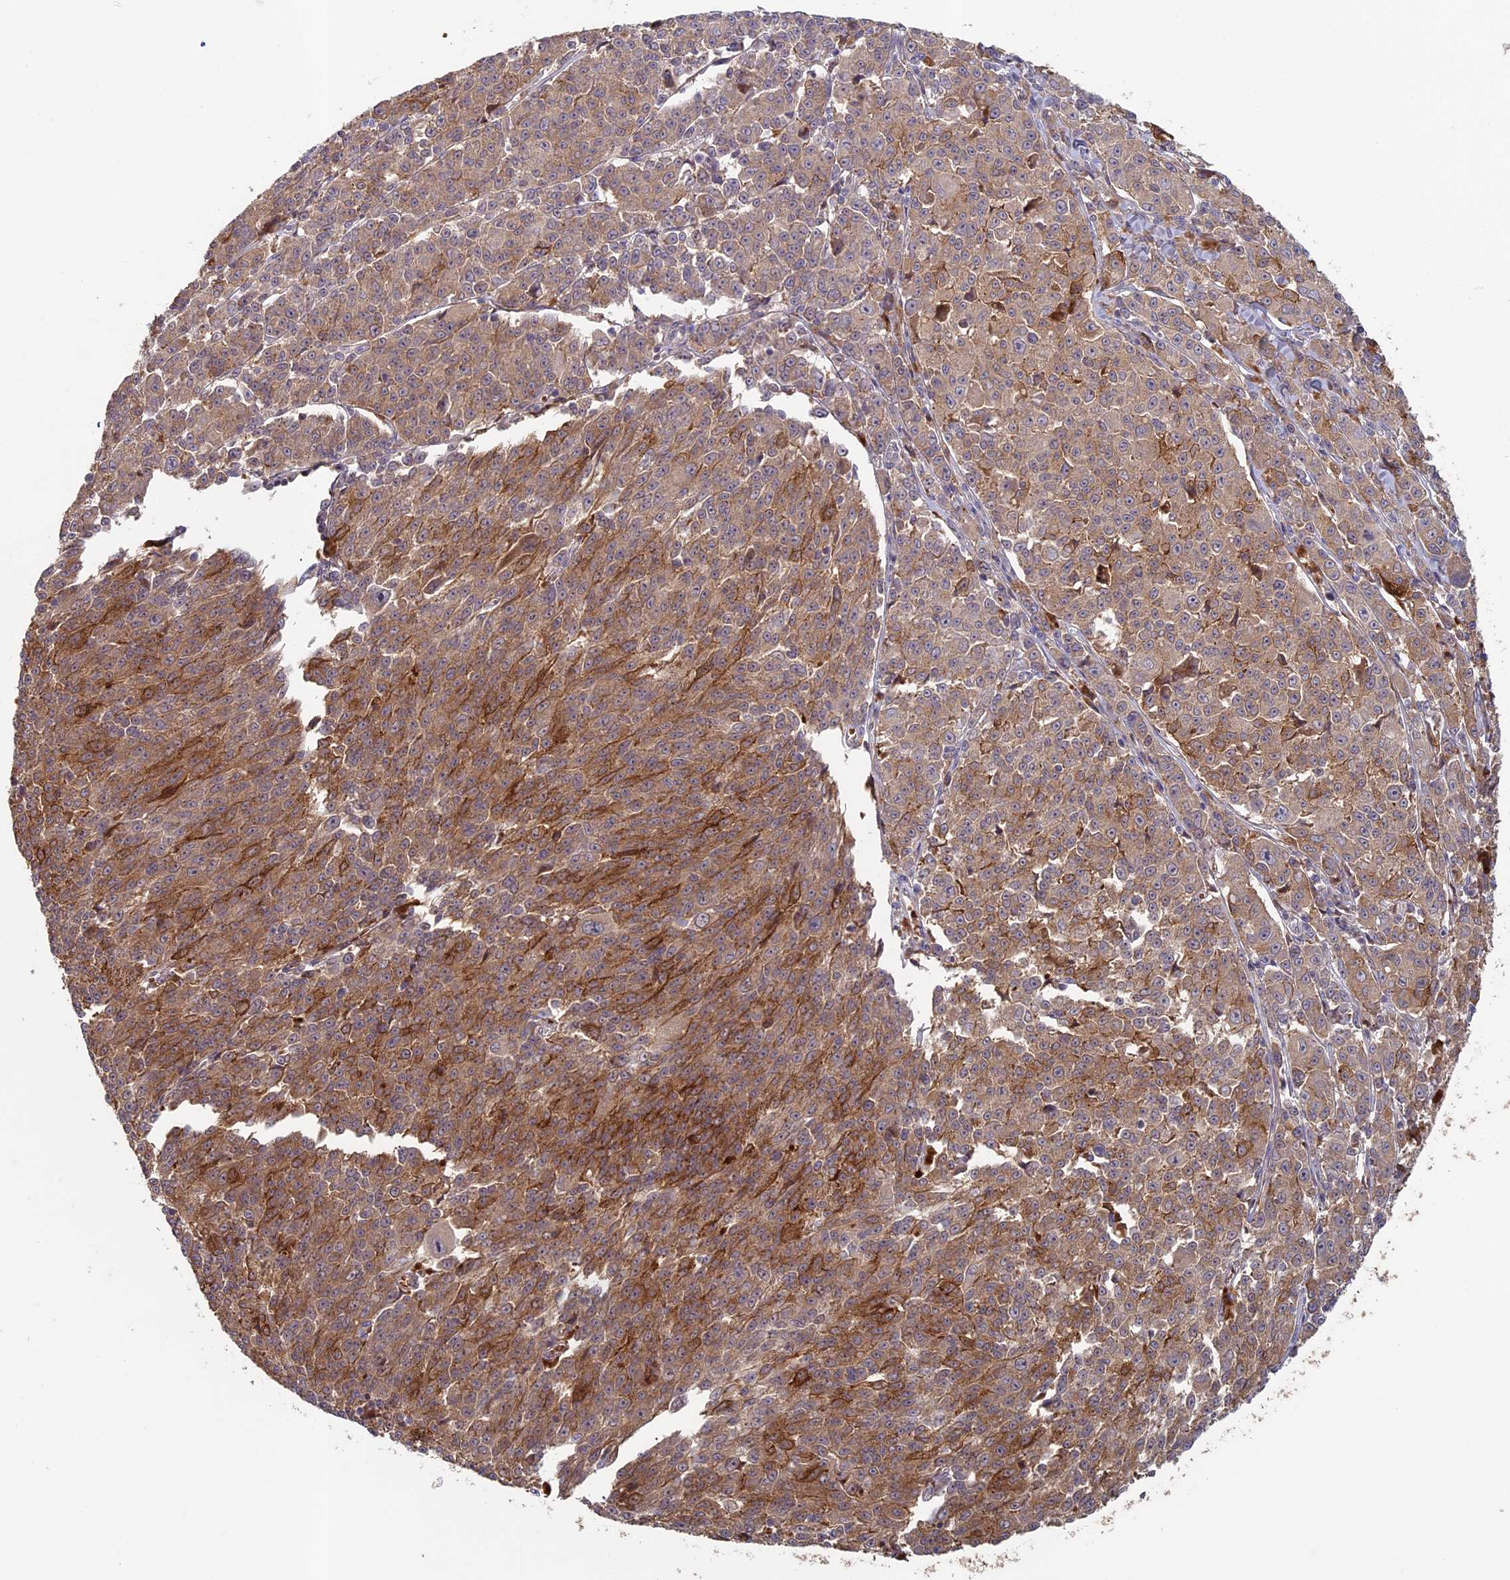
{"staining": {"intensity": "moderate", "quantity": ">75%", "location": "cytoplasmic/membranous"}, "tissue": "melanoma", "cell_type": "Tumor cells", "image_type": "cancer", "snomed": [{"axis": "morphology", "description": "Malignant melanoma, NOS"}, {"axis": "topography", "description": "Skin"}], "caption": "Melanoma stained for a protein exhibits moderate cytoplasmic/membranous positivity in tumor cells. (DAB (3,3'-diaminobenzidine) = brown stain, brightfield microscopy at high magnification).", "gene": "RCCD1", "patient": {"sex": "female", "age": 52}}